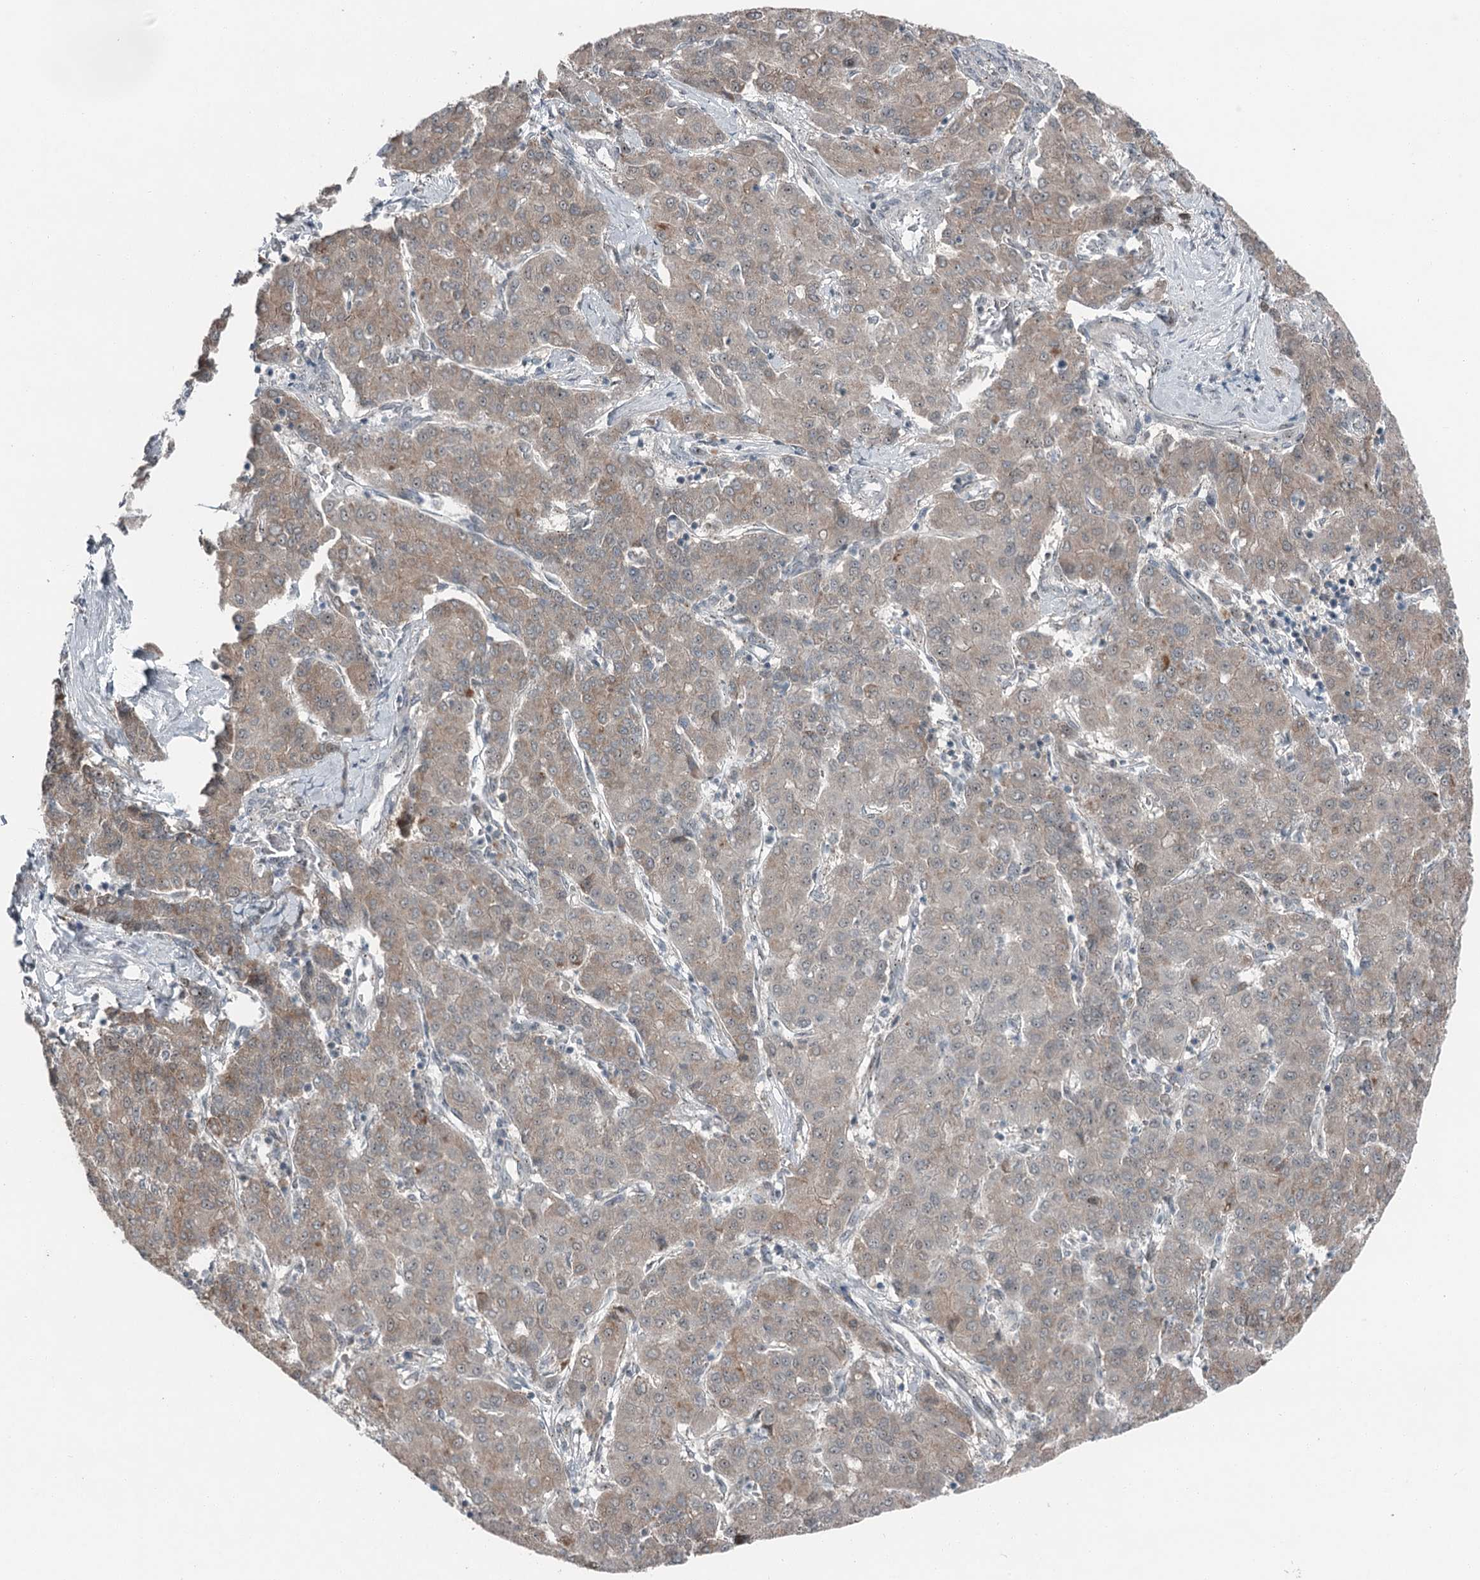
{"staining": {"intensity": "weak", "quantity": "<25%", "location": "cytoplasmic/membranous"}, "tissue": "liver cancer", "cell_type": "Tumor cells", "image_type": "cancer", "snomed": [{"axis": "morphology", "description": "Carcinoma, Hepatocellular, NOS"}, {"axis": "topography", "description": "Liver"}], "caption": "Immunohistochemistry (IHC) image of neoplastic tissue: hepatocellular carcinoma (liver) stained with DAB exhibits no significant protein staining in tumor cells. The staining is performed using DAB (3,3'-diaminobenzidine) brown chromogen with nuclei counter-stained in using hematoxylin.", "gene": "EXOSC1", "patient": {"sex": "male", "age": 65}}